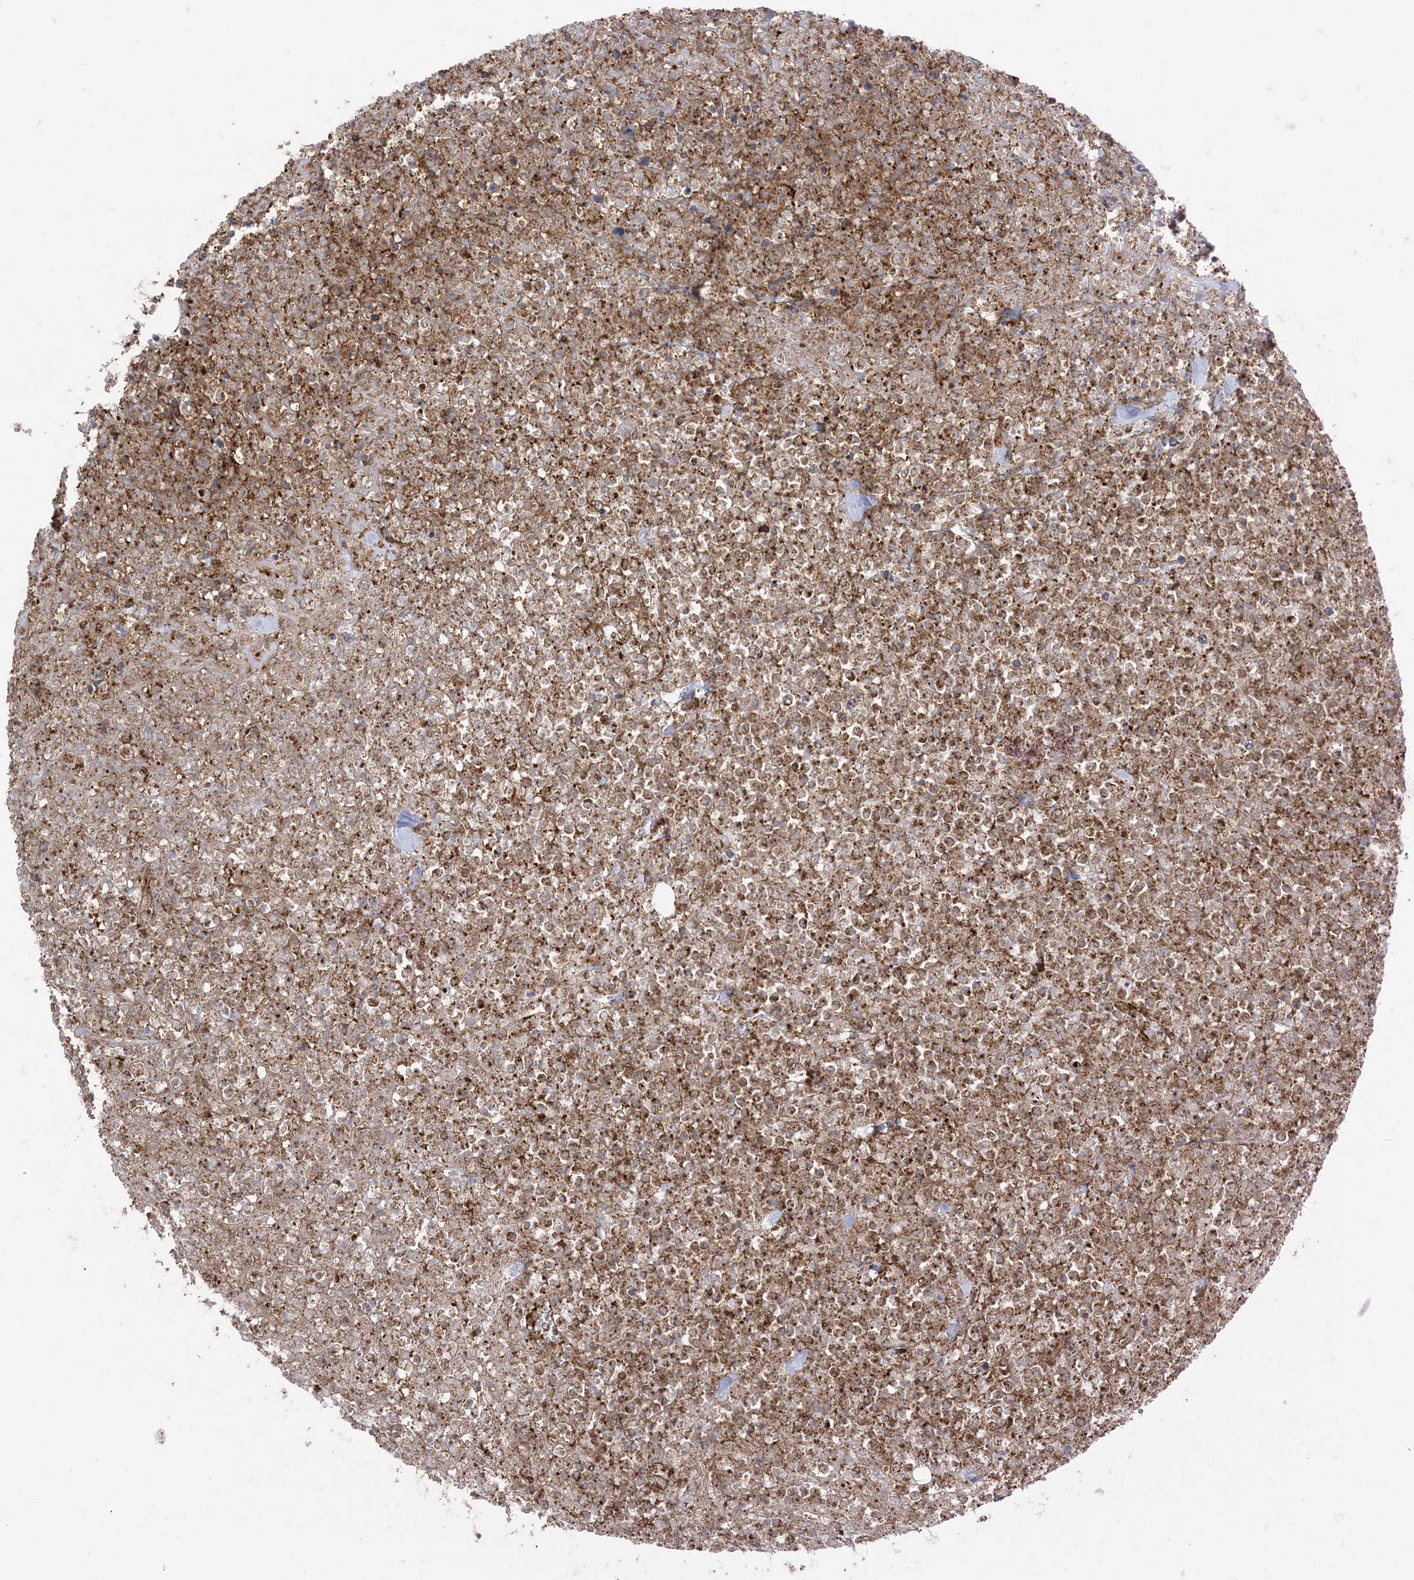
{"staining": {"intensity": "moderate", "quantity": ">75%", "location": "cytoplasmic/membranous"}, "tissue": "lymphoma", "cell_type": "Tumor cells", "image_type": "cancer", "snomed": [{"axis": "morphology", "description": "Malignant lymphoma, non-Hodgkin's type, High grade"}, {"axis": "topography", "description": "Colon"}], "caption": "Immunohistochemical staining of human malignant lymphoma, non-Hodgkin's type (high-grade) reveals medium levels of moderate cytoplasmic/membranous expression in about >75% of tumor cells.", "gene": "DERL3", "patient": {"sex": "female", "age": 53}}